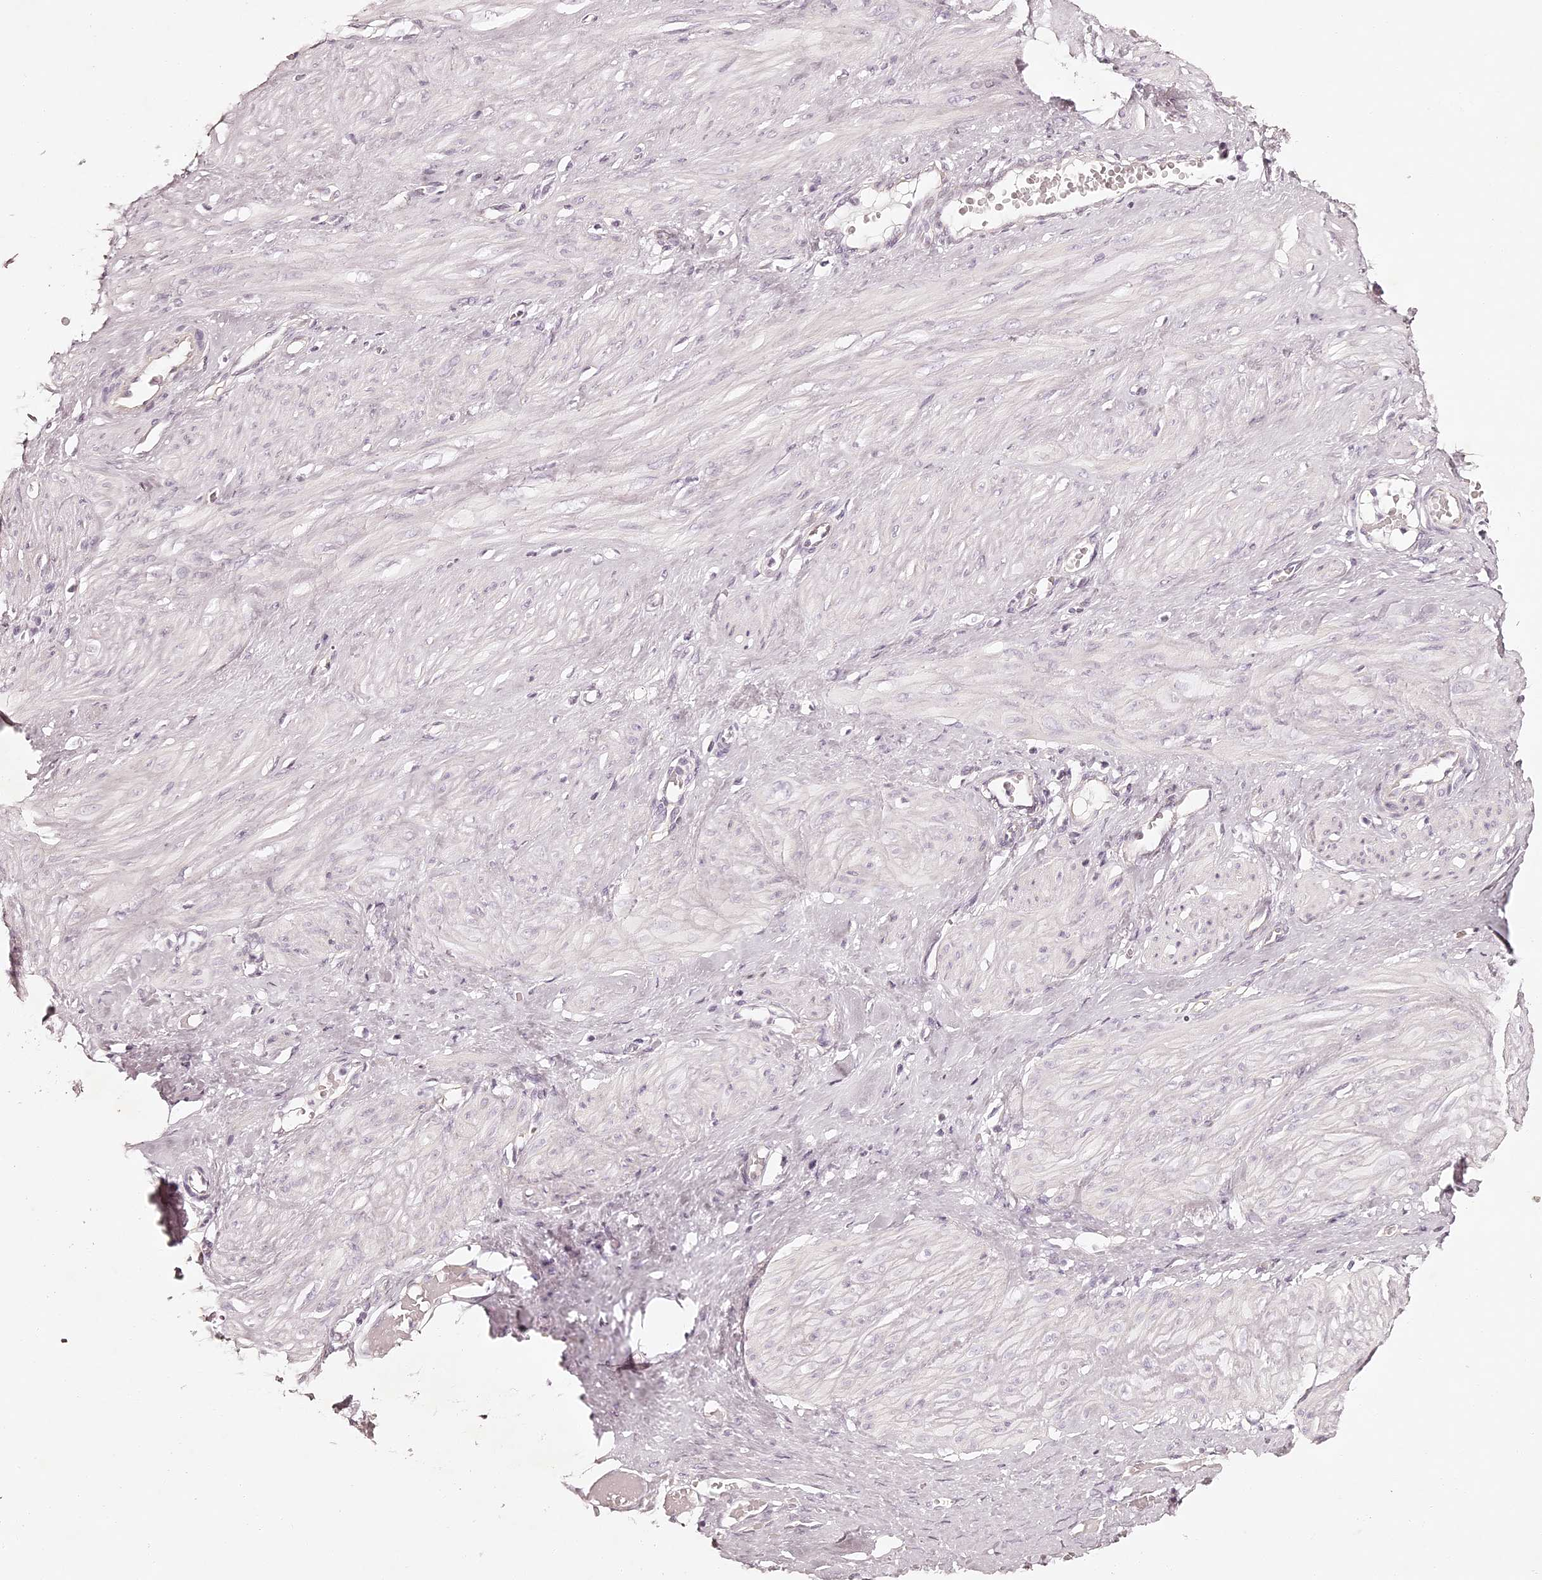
{"staining": {"intensity": "negative", "quantity": "none", "location": "none"}, "tissue": "smooth muscle", "cell_type": "Smooth muscle cells", "image_type": "normal", "snomed": [{"axis": "morphology", "description": "Normal tissue, NOS"}, {"axis": "topography", "description": "Endometrium"}], "caption": "Immunohistochemical staining of benign human smooth muscle displays no significant expression in smooth muscle cells. (DAB (3,3'-diaminobenzidine) immunohistochemistry, high magnification).", "gene": "ELAPOR1", "patient": {"sex": "female", "age": 33}}